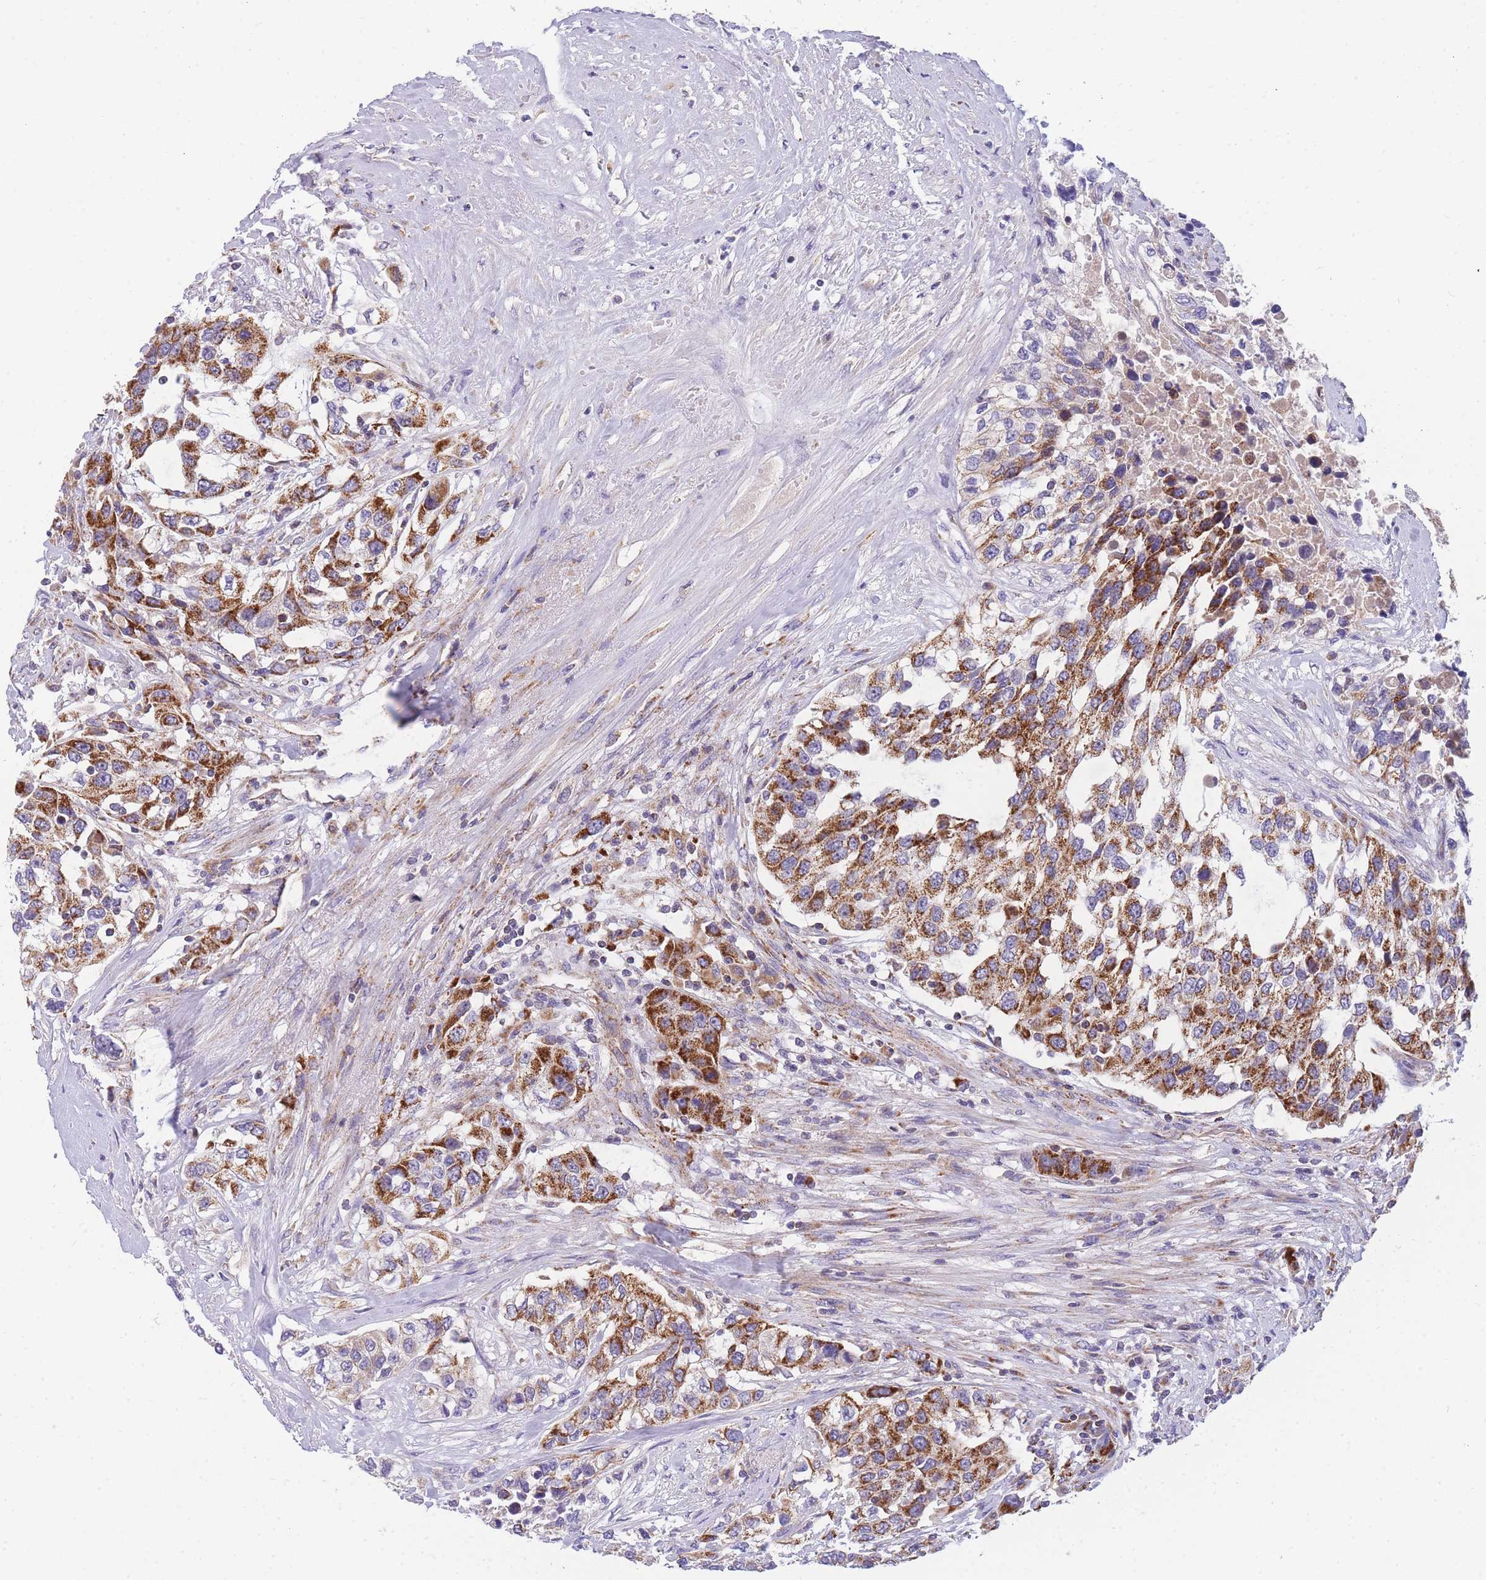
{"staining": {"intensity": "strong", "quantity": ">75%", "location": "cytoplasmic/membranous"}, "tissue": "urothelial cancer", "cell_type": "Tumor cells", "image_type": "cancer", "snomed": [{"axis": "morphology", "description": "Urothelial carcinoma, High grade"}, {"axis": "topography", "description": "Urinary bladder"}], "caption": "Immunohistochemical staining of high-grade urothelial carcinoma exhibits strong cytoplasmic/membranous protein expression in about >75% of tumor cells.", "gene": "MRPS11", "patient": {"sex": "female", "age": 80}}